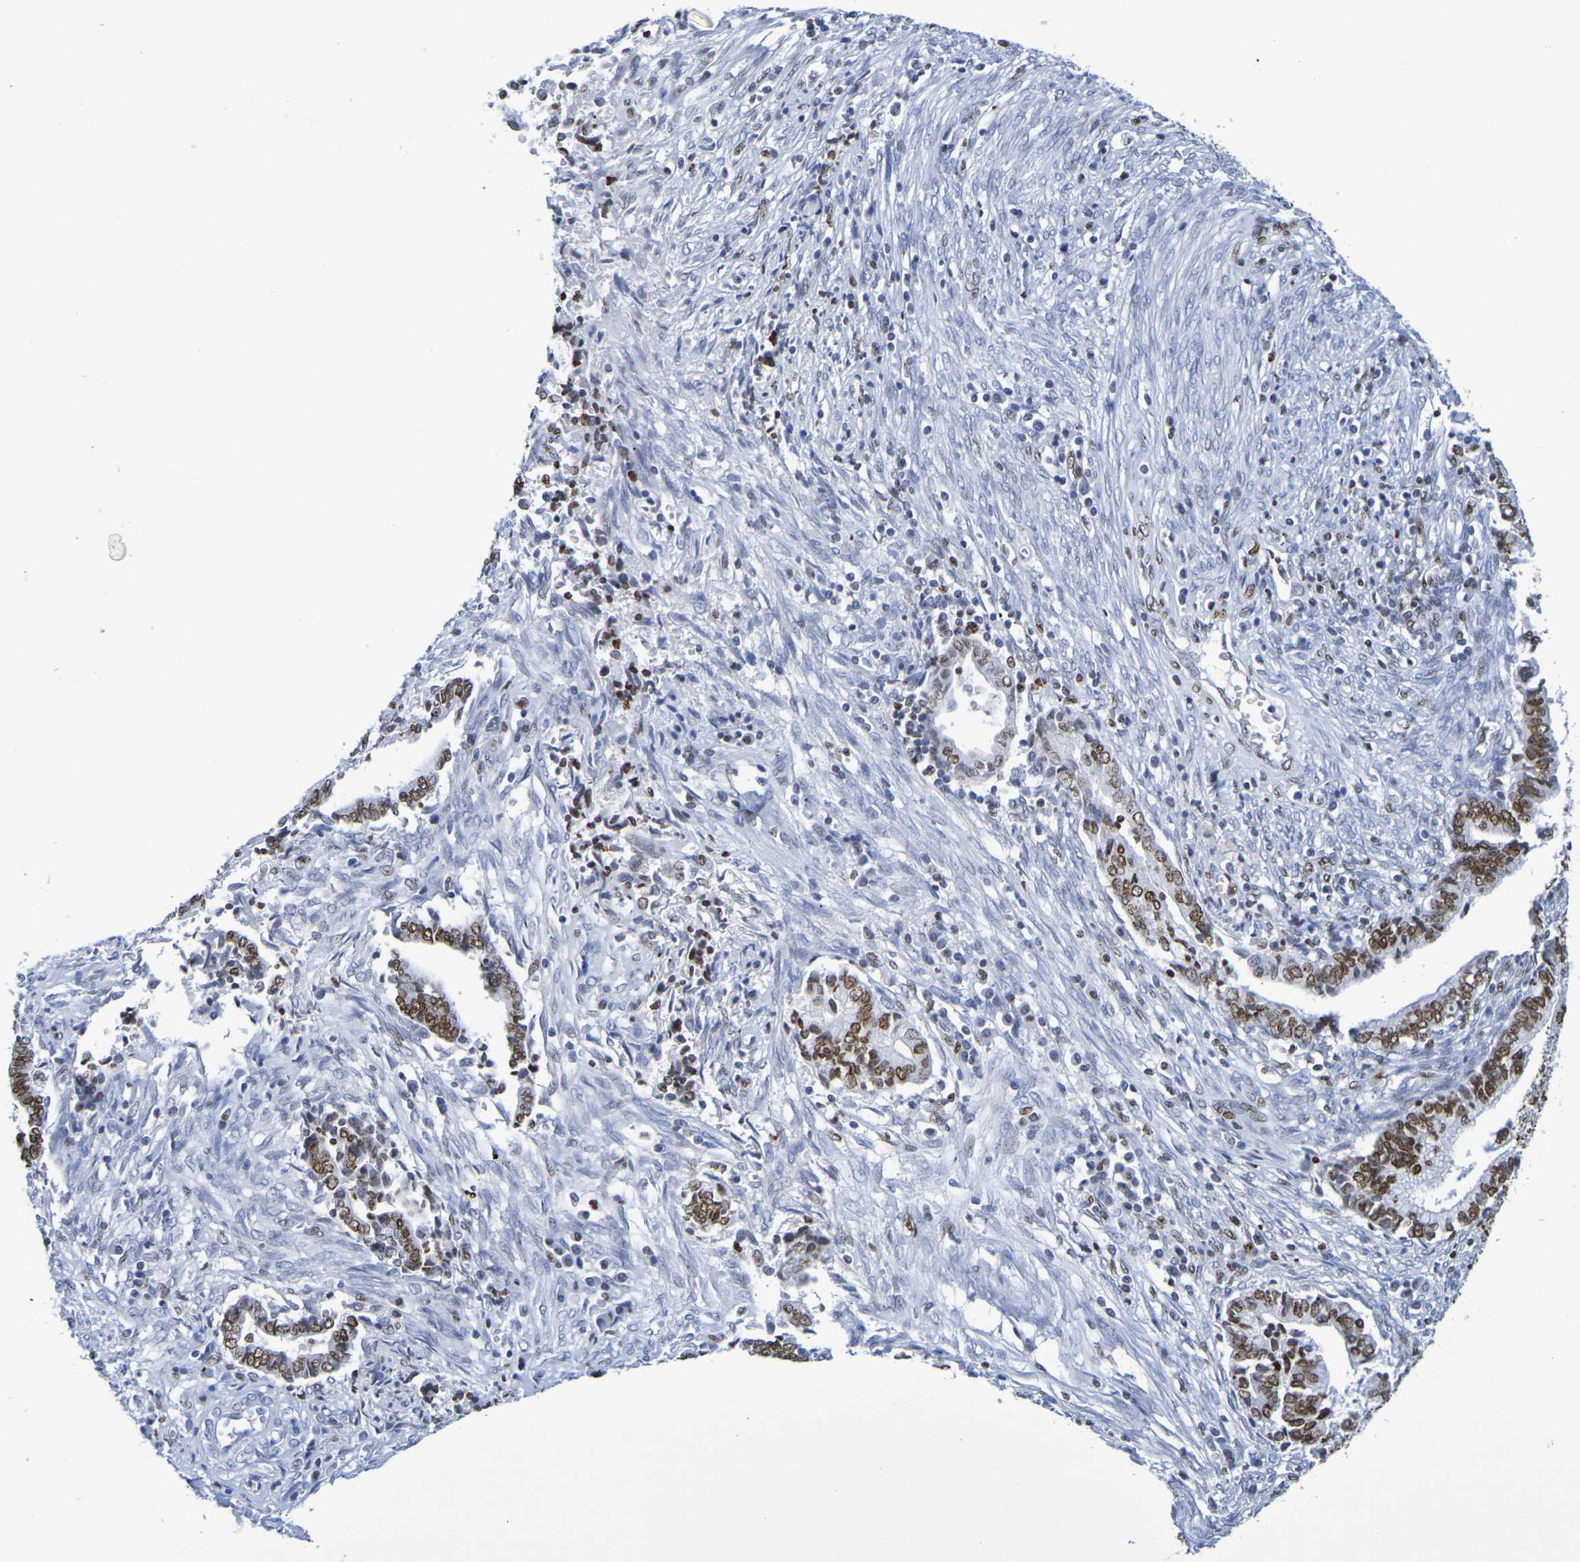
{"staining": {"intensity": "strong", "quantity": ">75%", "location": "nuclear"}, "tissue": "cervical cancer", "cell_type": "Tumor cells", "image_type": "cancer", "snomed": [{"axis": "morphology", "description": "Adenocarcinoma, NOS"}, {"axis": "topography", "description": "Cervix"}], "caption": "This micrograph displays cervical adenocarcinoma stained with immunohistochemistry to label a protein in brown. The nuclear of tumor cells show strong positivity for the protein. Nuclei are counter-stained blue.", "gene": "H1-5", "patient": {"sex": "female", "age": 44}}